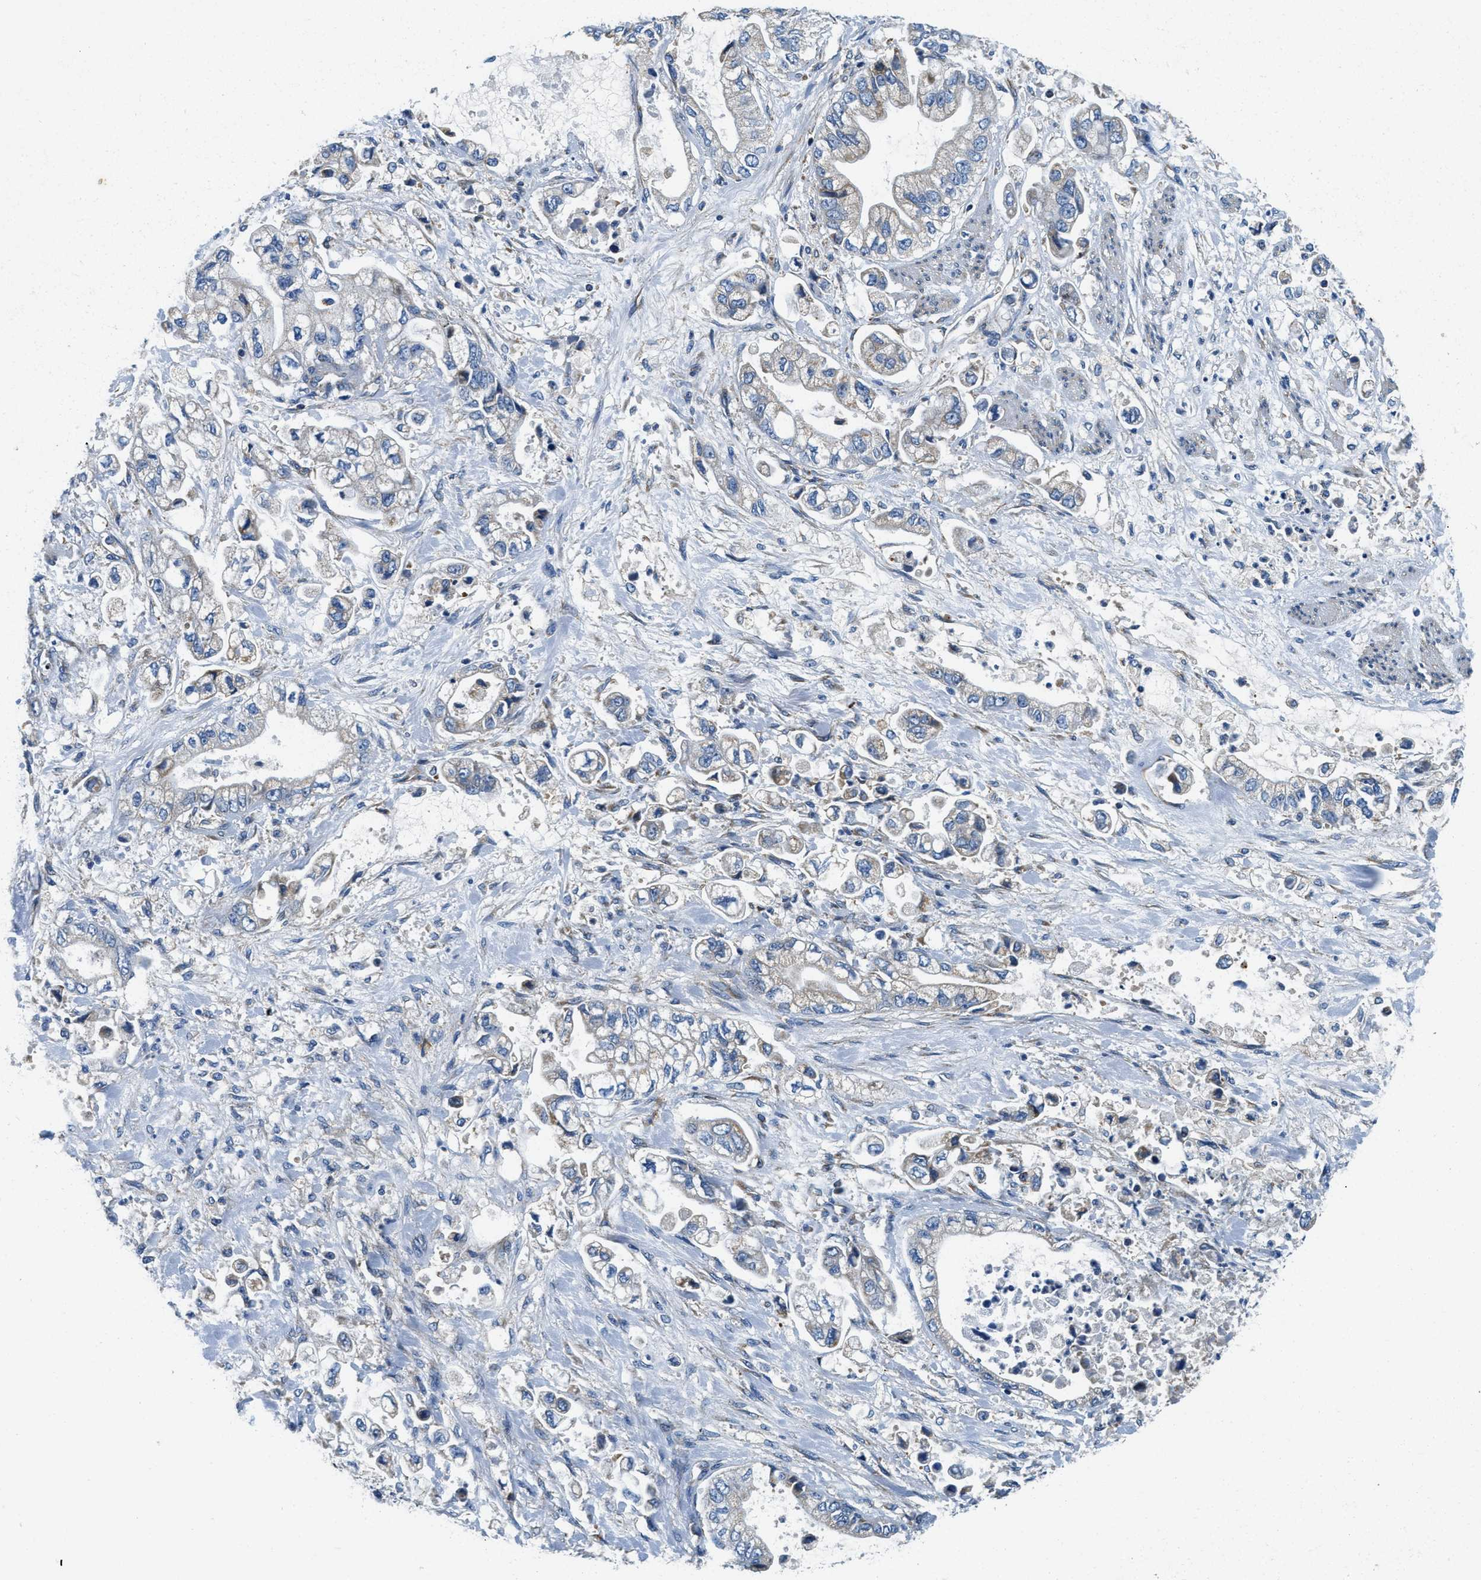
{"staining": {"intensity": "weak", "quantity": "<25%", "location": "cytoplasmic/membranous"}, "tissue": "stomach cancer", "cell_type": "Tumor cells", "image_type": "cancer", "snomed": [{"axis": "morphology", "description": "Normal tissue, NOS"}, {"axis": "morphology", "description": "Adenocarcinoma, NOS"}, {"axis": "topography", "description": "Stomach"}], "caption": "Immunohistochemistry (IHC) micrograph of neoplastic tissue: adenocarcinoma (stomach) stained with DAB (3,3'-diaminobenzidine) displays no significant protein staining in tumor cells.", "gene": "SAMD4B", "patient": {"sex": "male", "age": 62}}